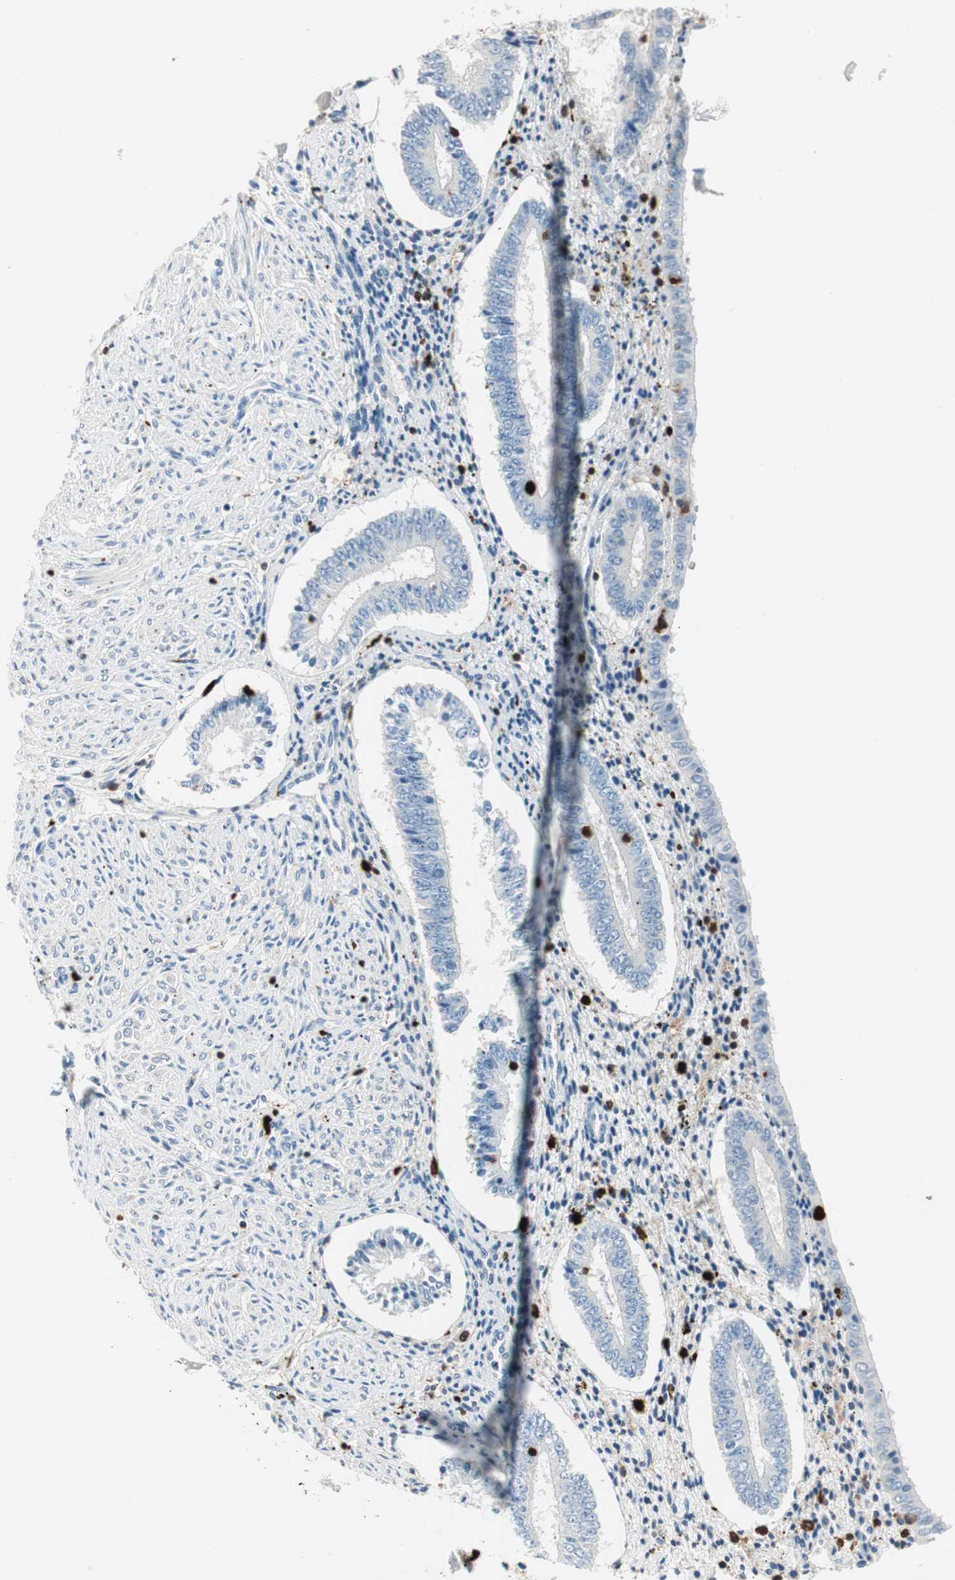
{"staining": {"intensity": "negative", "quantity": "none", "location": "none"}, "tissue": "endometrium", "cell_type": "Cells in endometrial stroma", "image_type": "normal", "snomed": [{"axis": "morphology", "description": "Normal tissue, NOS"}, {"axis": "topography", "description": "Endometrium"}], "caption": "A photomicrograph of endometrium stained for a protein shows no brown staining in cells in endometrial stroma. (DAB IHC with hematoxylin counter stain).", "gene": "COTL1", "patient": {"sex": "female", "age": 42}}